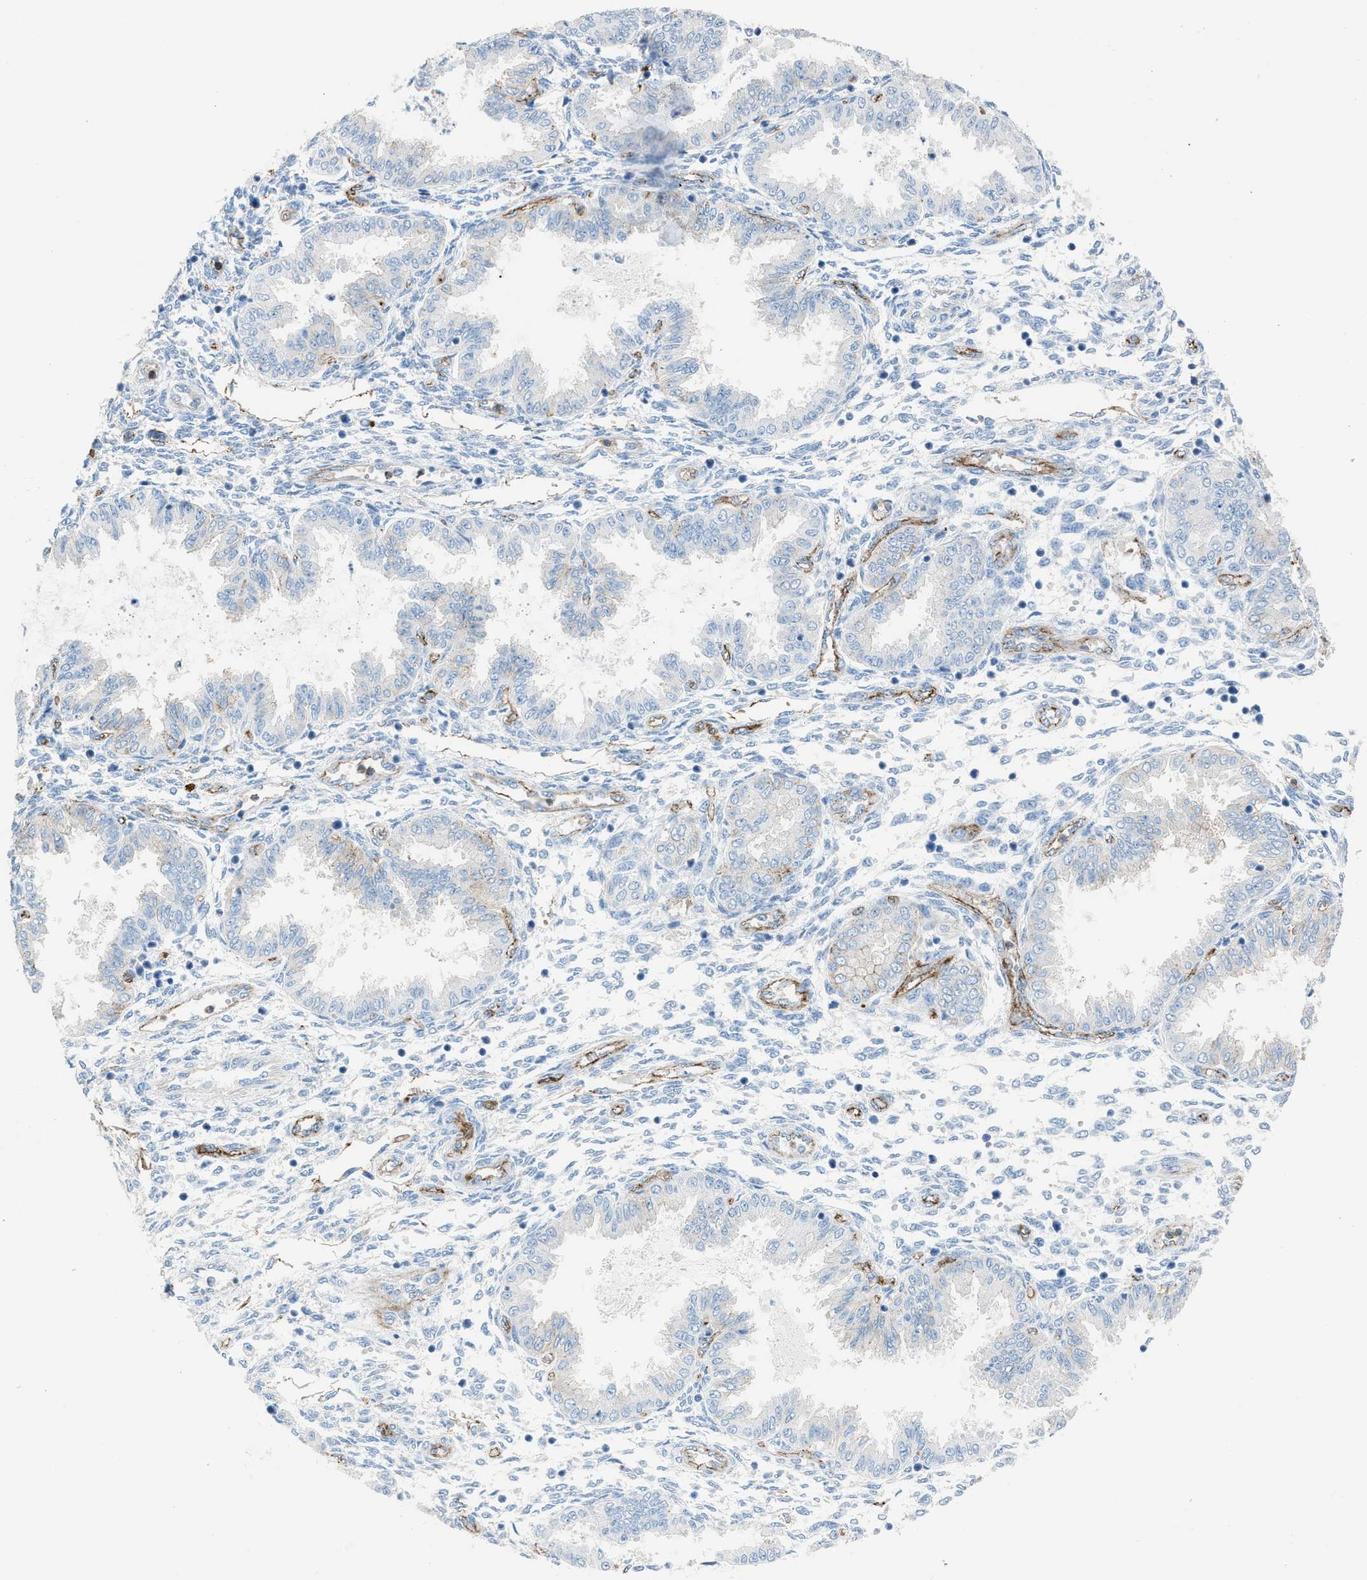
{"staining": {"intensity": "negative", "quantity": "none", "location": "none"}, "tissue": "endometrium", "cell_type": "Cells in endometrial stroma", "image_type": "normal", "snomed": [{"axis": "morphology", "description": "Normal tissue, NOS"}, {"axis": "topography", "description": "Endometrium"}], "caption": "The image exhibits no significant positivity in cells in endometrial stroma of endometrium. (Immunohistochemistry (ihc), brightfield microscopy, high magnification).", "gene": "DYSF", "patient": {"sex": "female", "age": 33}}